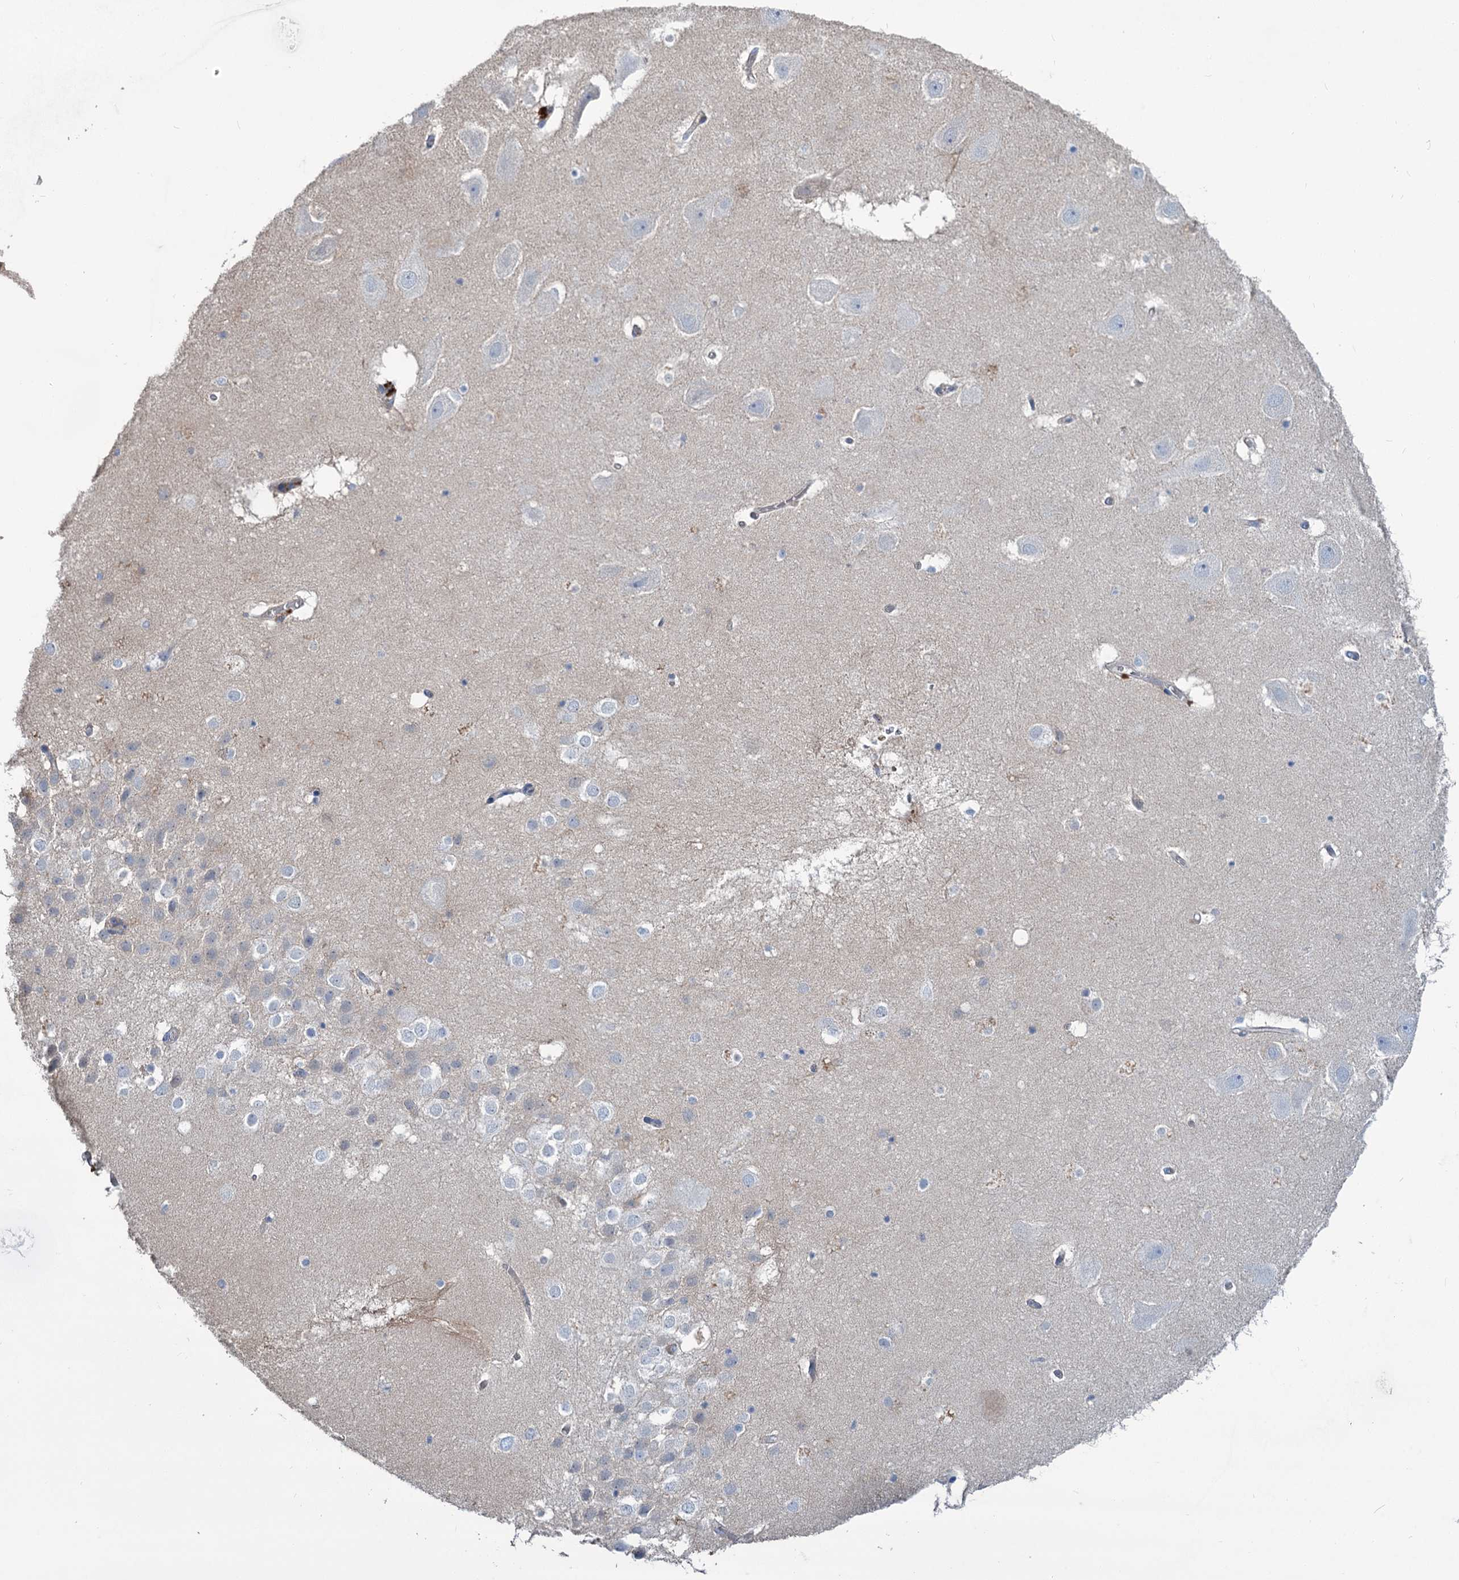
{"staining": {"intensity": "negative", "quantity": "none", "location": "none"}, "tissue": "hippocampus", "cell_type": "Glial cells", "image_type": "normal", "snomed": [{"axis": "morphology", "description": "Normal tissue, NOS"}, {"axis": "topography", "description": "Hippocampus"}], "caption": "Immunohistochemical staining of unremarkable human hippocampus exhibits no significant positivity in glial cells.", "gene": "URAD", "patient": {"sex": "female", "age": 52}}